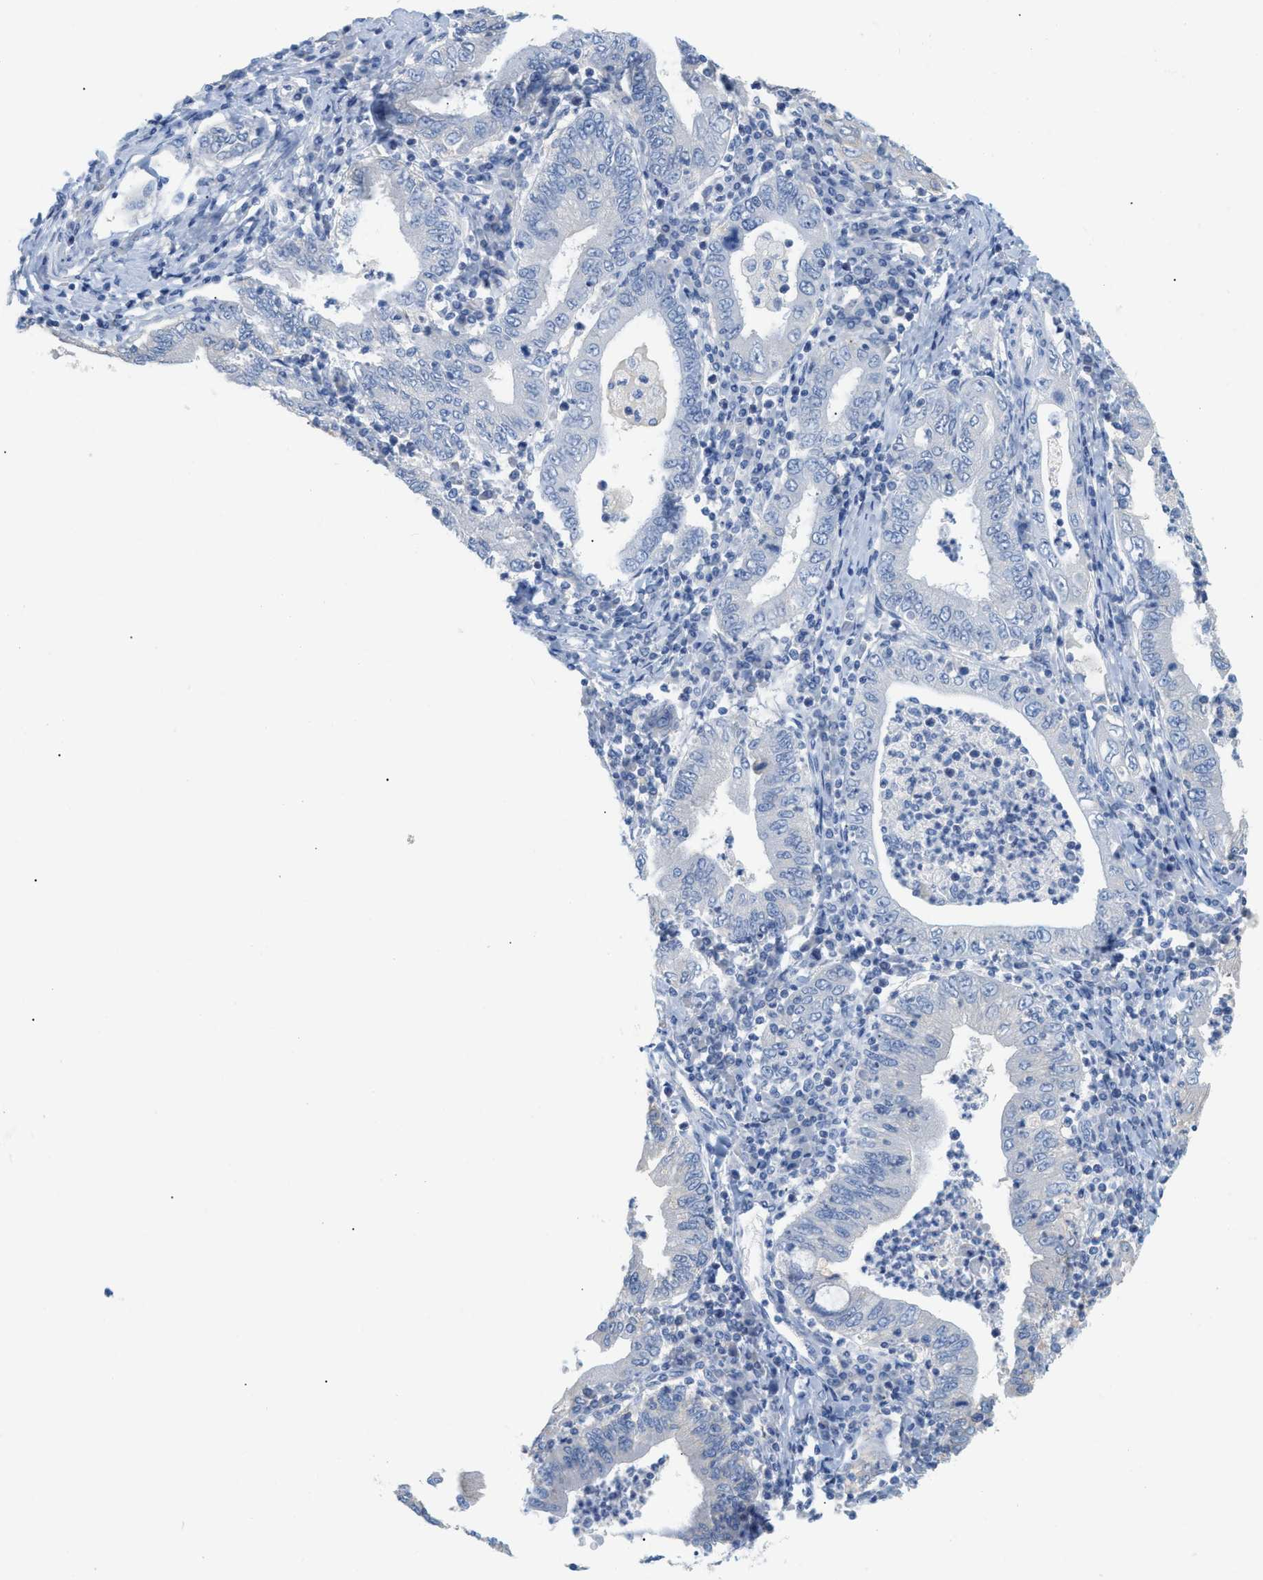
{"staining": {"intensity": "negative", "quantity": "none", "location": "none"}, "tissue": "stomach cancer", "cell_type": "Tumor cells", "image_type": "cancer", "snomed": [{"axis": "morphology", "description": "Normal tissue, NOS"}, {"axis": "morphology", "description": "Adenocarcinoma, NOS"}, {"axis": "topography", "description": "Esophagus"}, {"axis": "topography", "description": "Stomach, upper"}, {"axis": "topography", "description": "Peripheral nerve tissue"}], "caption": "Tumor cells are negative for protein expression in human stomach cancer.", "gene": "PAPPA", "patient": {"sex": "male", "age": 62}}